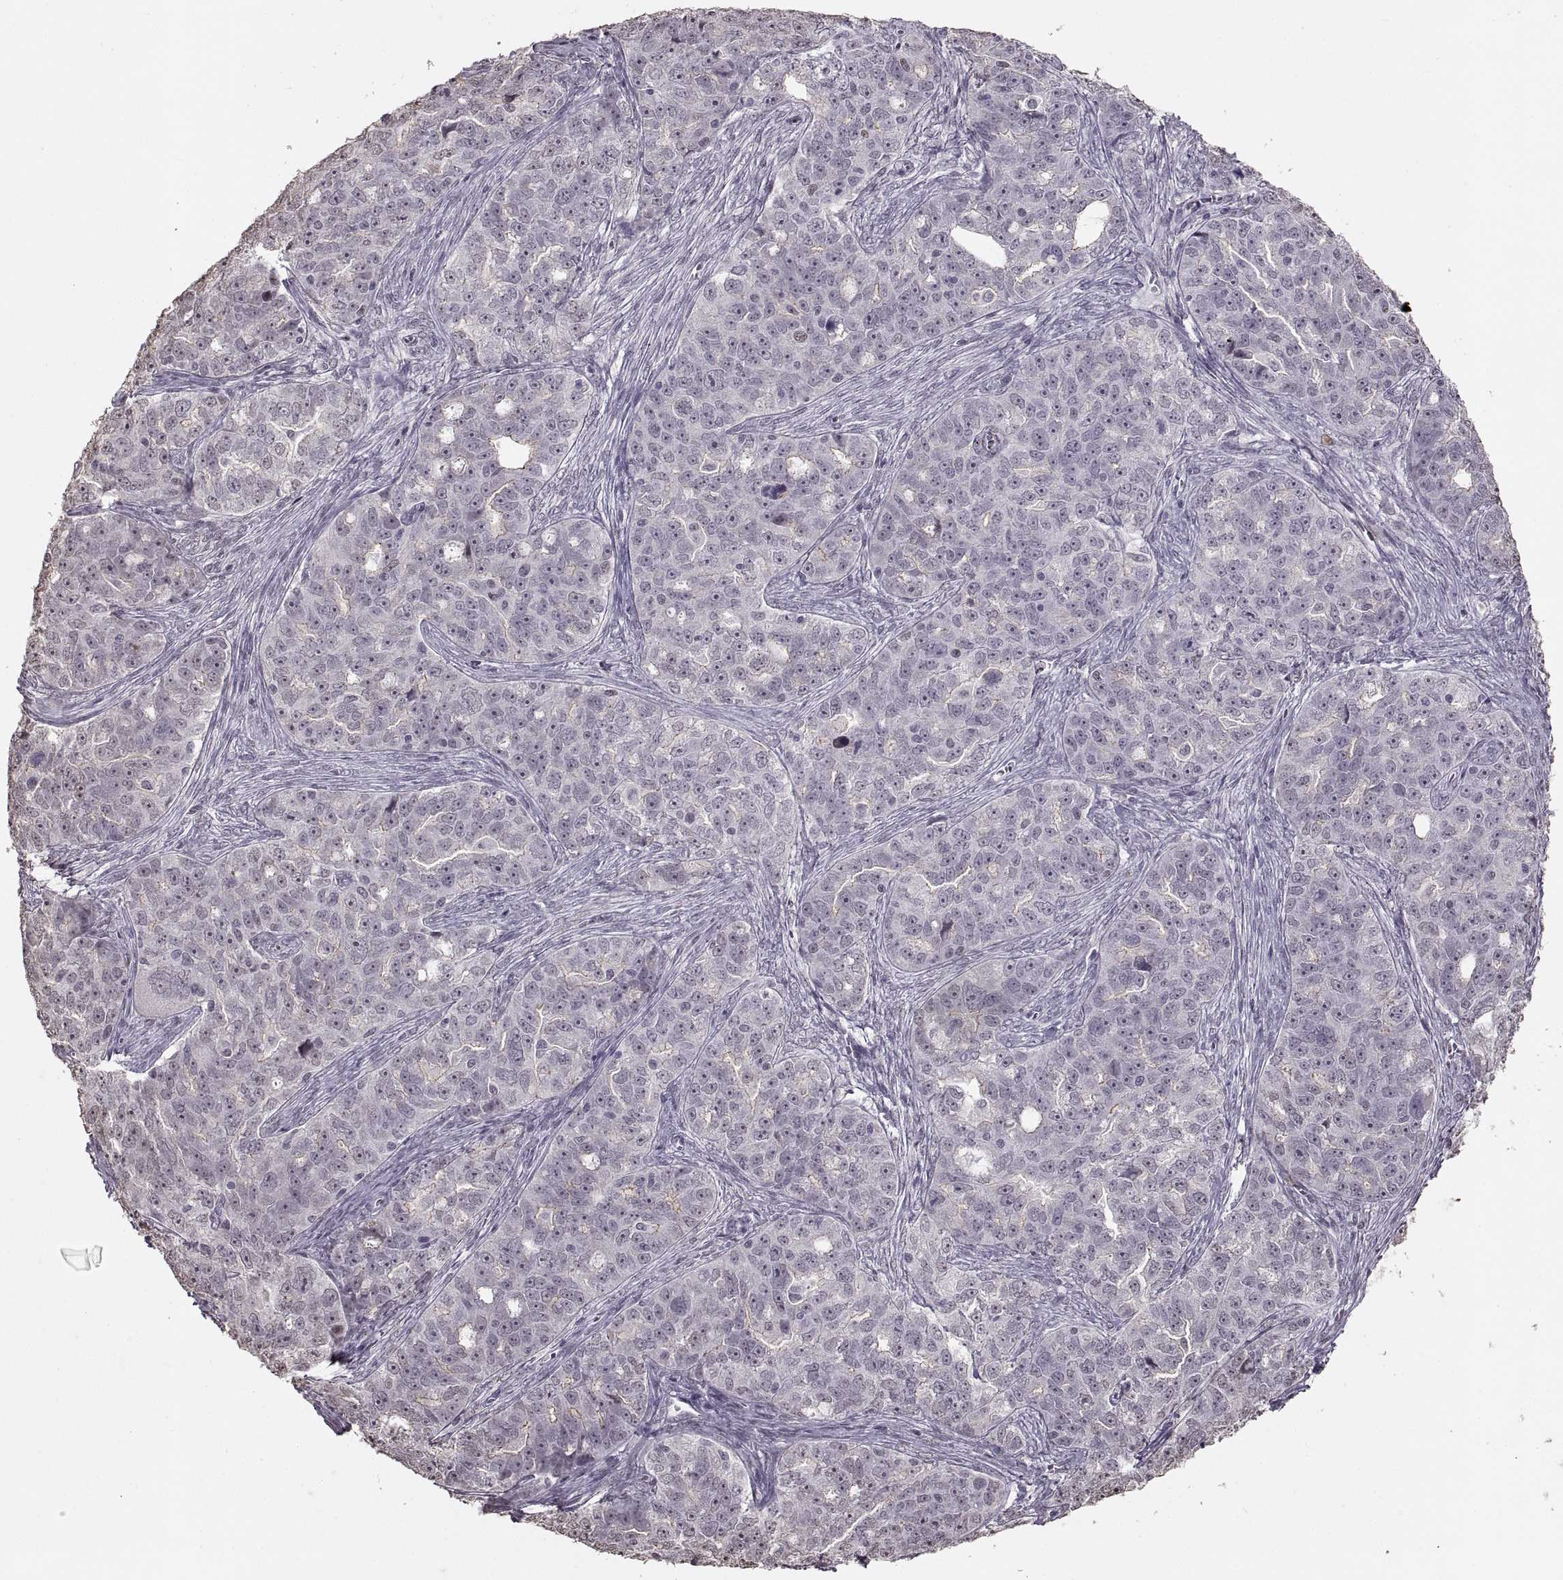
{"staining": {"intensity": "negative", "quantity": "none", "location": "none"}, "tissue": "ovarian cancer", "cell_type": "Tumor cells", "image_type": "cancer", "snomed": [{"axis": "morphology", "description": "Cystadenocarcinoma, serous, NOS"}, {"axis": "topography", "description": "Ovary"}], "caption": "Micrograph shows no protein expression in tumor cells of ovarian cancer (serous cystadenocarcinoma) tissue.", "gene": "PALS1", "patient": {"sex": "female", "age": 51}}